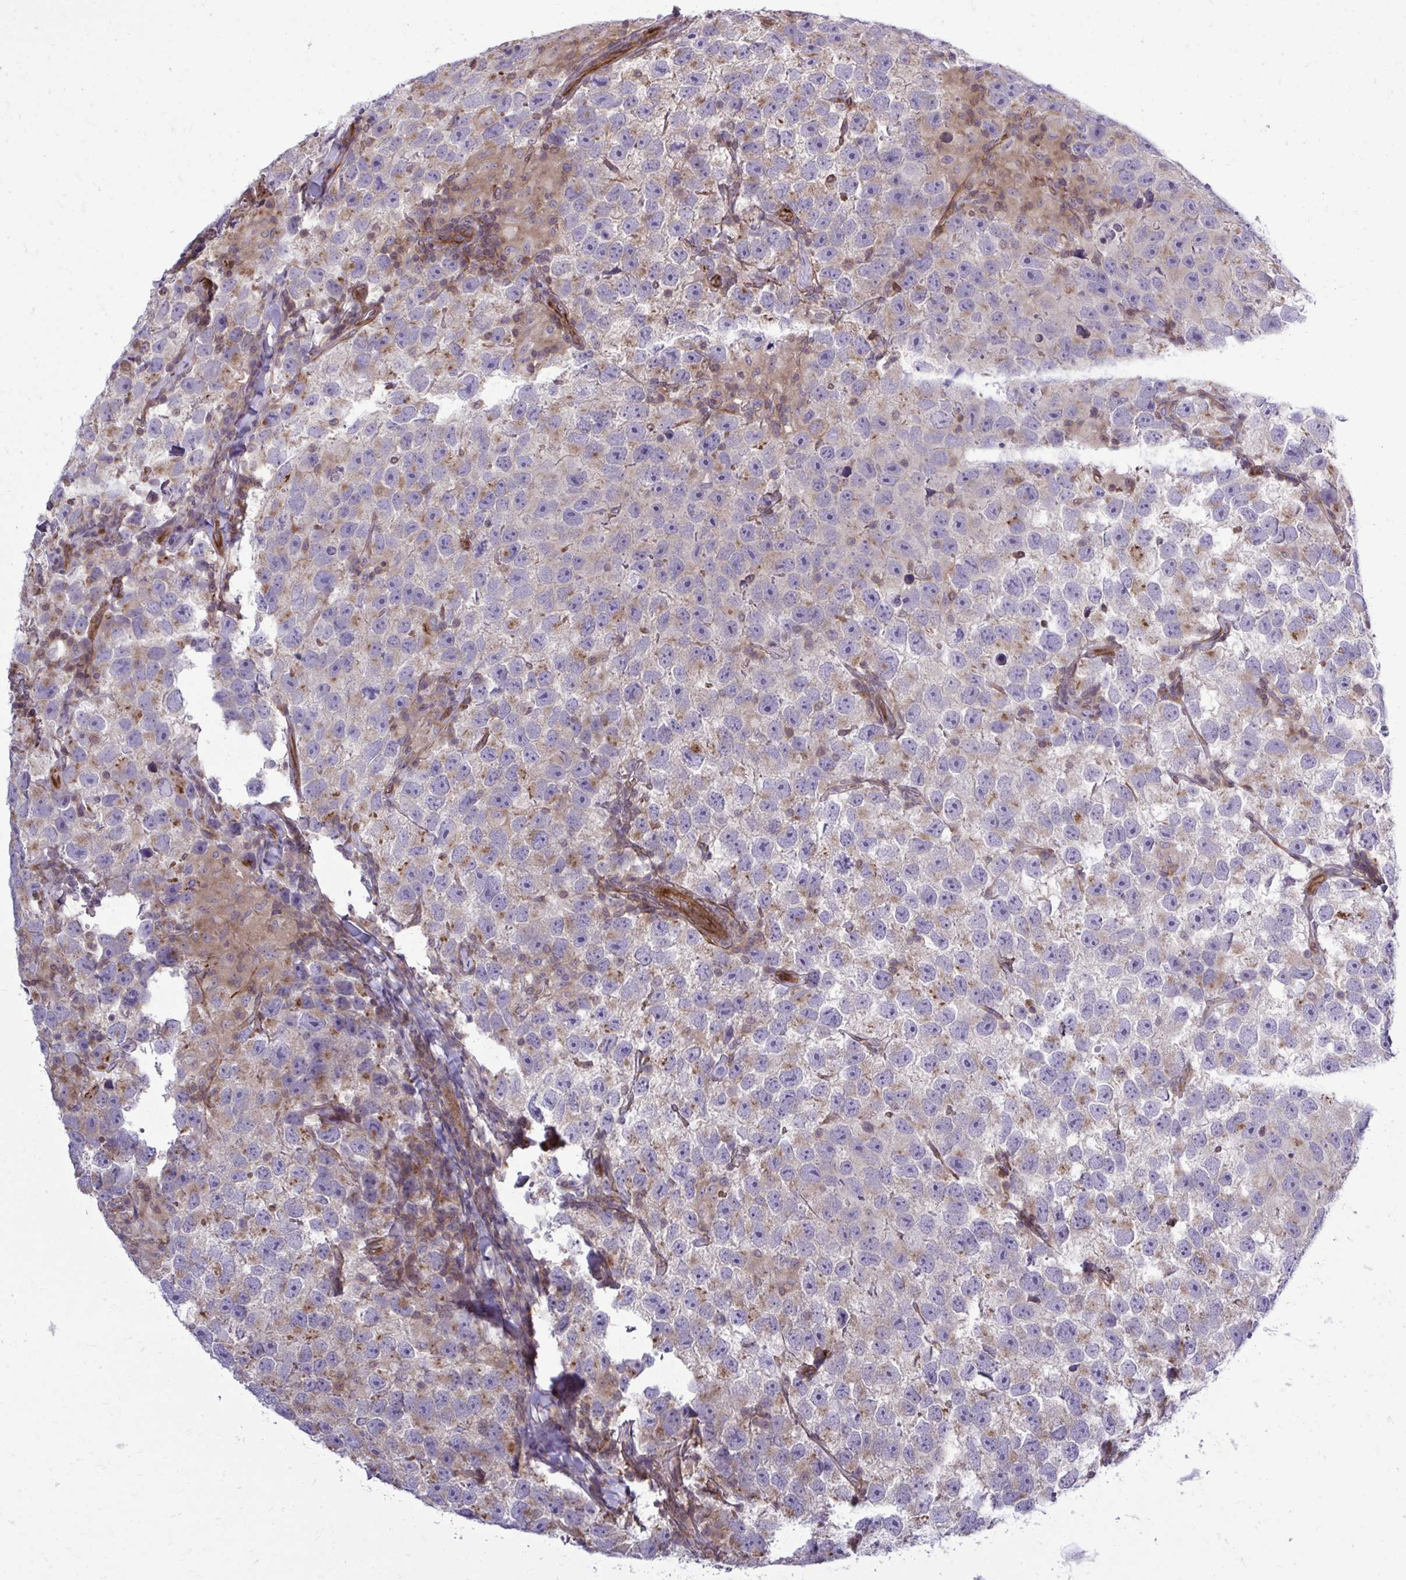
{"staining": {"intensity": "weak", "quantity": "25%-75%", "location": "cytoplasmic/membranous"}, "tissue": "testis cancer", "cell_type": "Tumor cells", "image_type": "cancer", "snomed": [{"axis": "morphology", "description": "Seminoma, NOS"}, {"axis": "topography", "description": "Testis"}], "caption": "A photomicrograph of testis cancer stained for a protein demonstrates weak cytoplasmic/membranous brown staining in tumor cells.", "gene": "FUT10", "patient": {"sex": "male", "age": 26}}